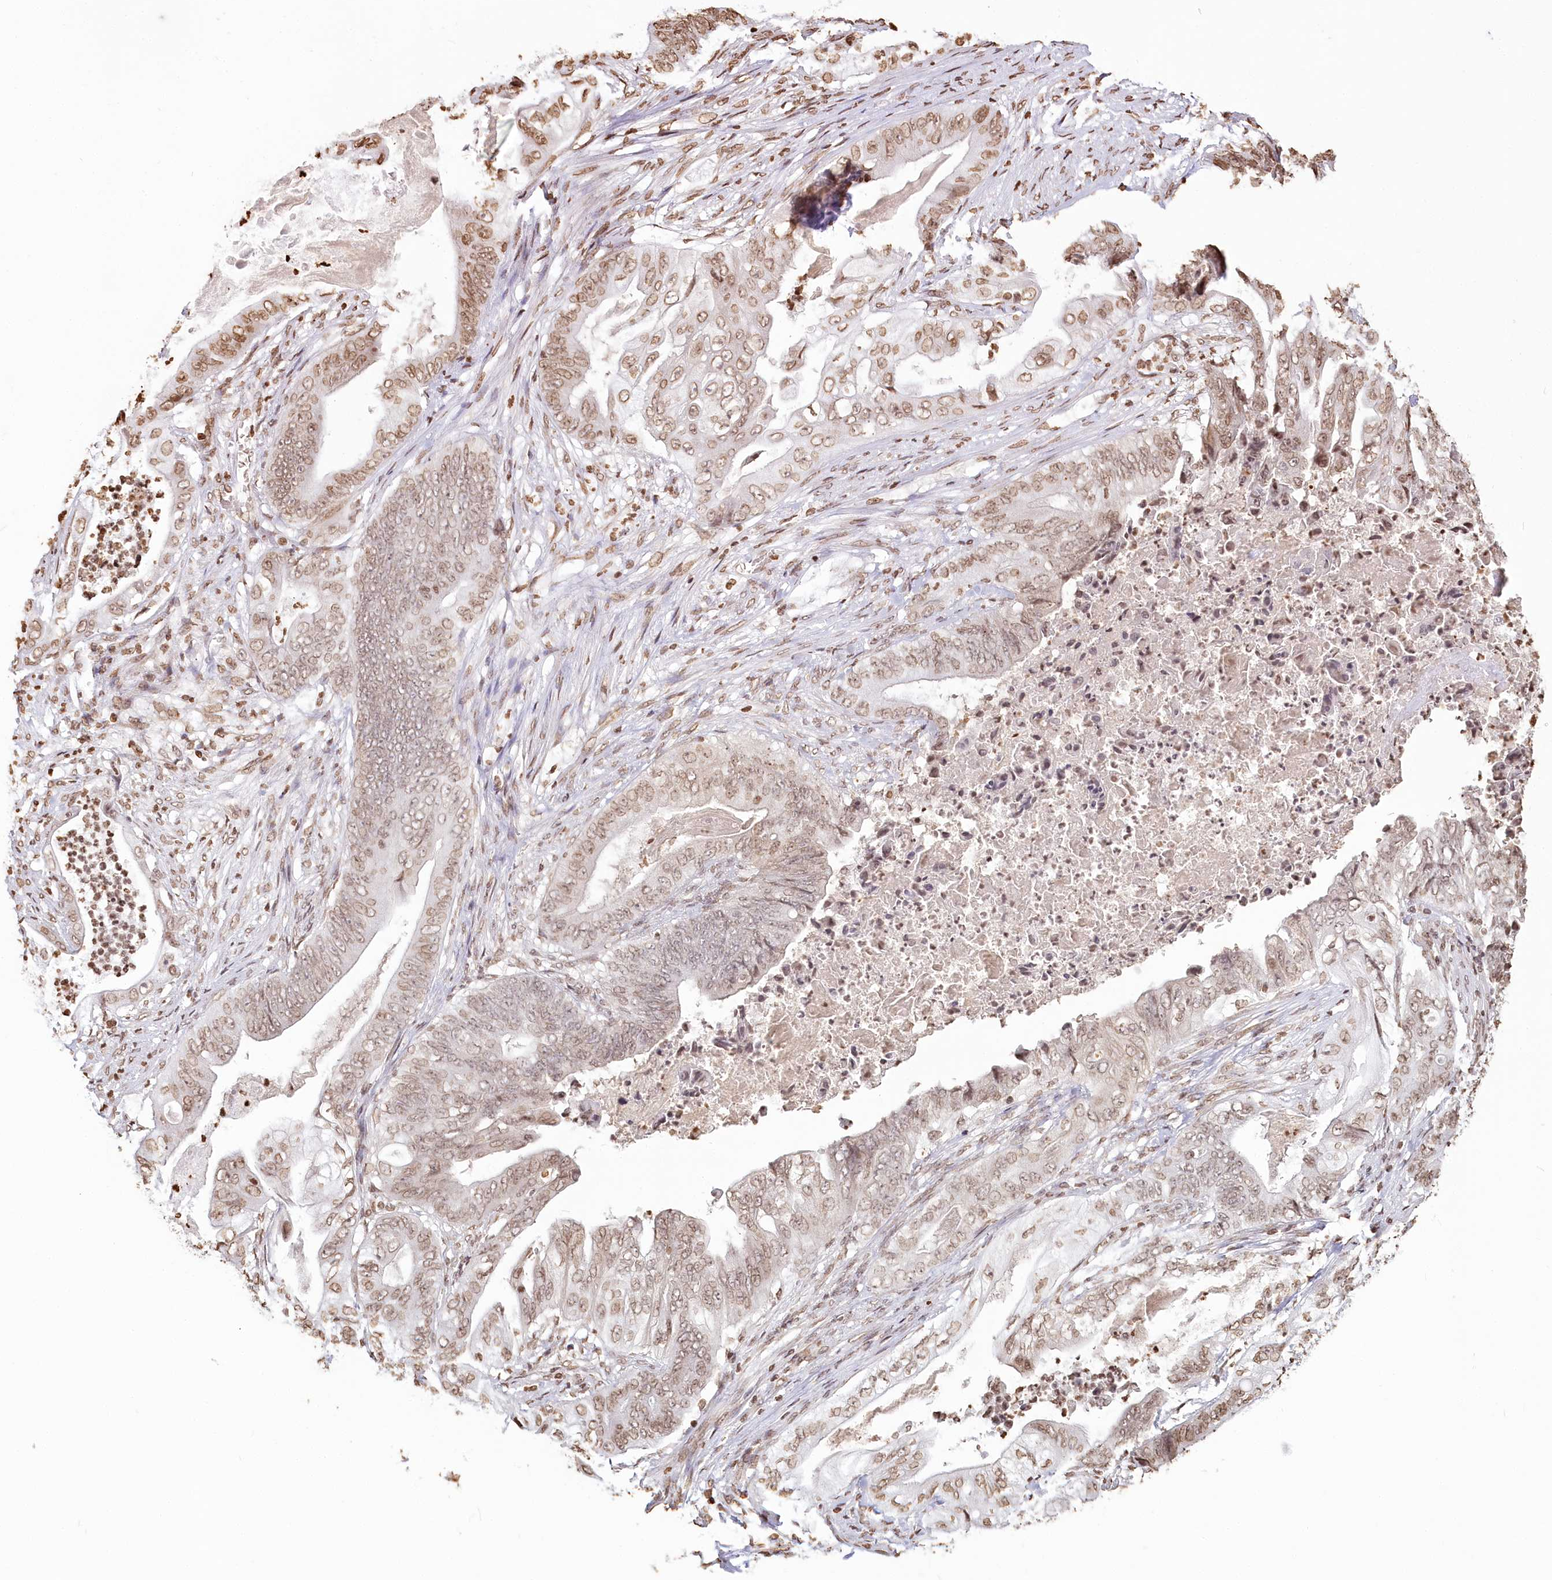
{"staining": {"intensity": "moderate", "quantity": ">75%", "location": "nuclear"}, "tissue": "stomach cancer", "cell_type": "Tumor cells", "image_type": "cancer", "snomed": [{"axis": "morphology", "description": "Adenocarcinoma, NOS"}, {"axis": "topography", "description": "Stomach"}], "caption": "This is a micrograph of immunohistochemistry (IHC) staining of adenocarcinoma (stomach), which shows moderate expression in the nuclear of tumor cells.", "gene": "FAM13A", "patient": {"sex": "female", "age": 73}}